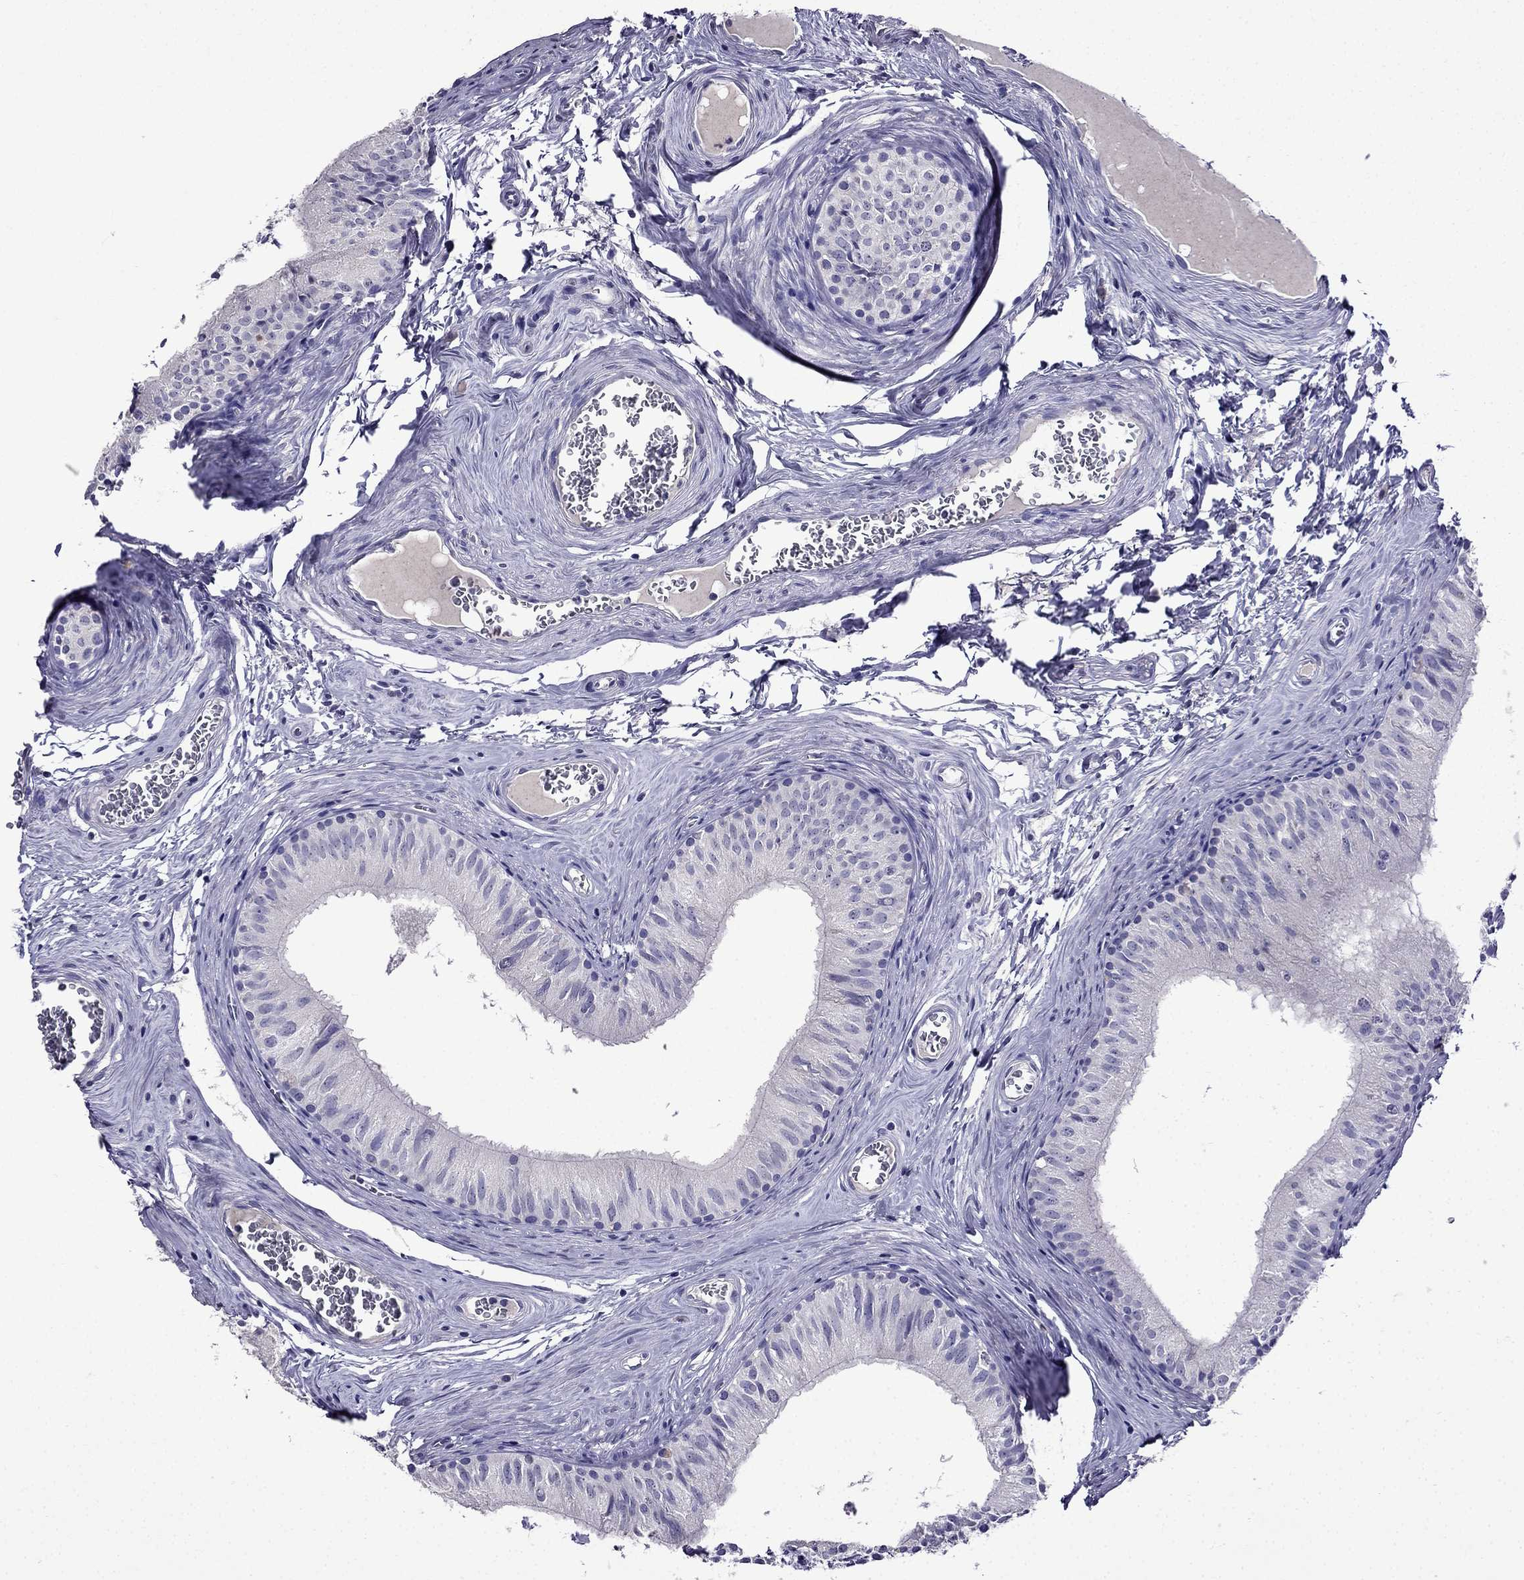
{"staining": {"intensity": "negative", "quantity": "none", "location": "none"}, "tissue": "epididymis", "cell_type": "Glandular cells", "image_type": "normal", "snomed": [{"axis": "morphology", "description": "Normal tissue, NOS"}, {"axis": "topography", "description": "Epididymis"}], "caption": "IHC photomicrograph of unremarkable epididymis: epididymis stained with DAB (3,3'-diaminobenzidine) shows no significant protein positivity in glandular cells.", "gene": "DNAH17", "patient": {"sex": "male", "age": 52}}